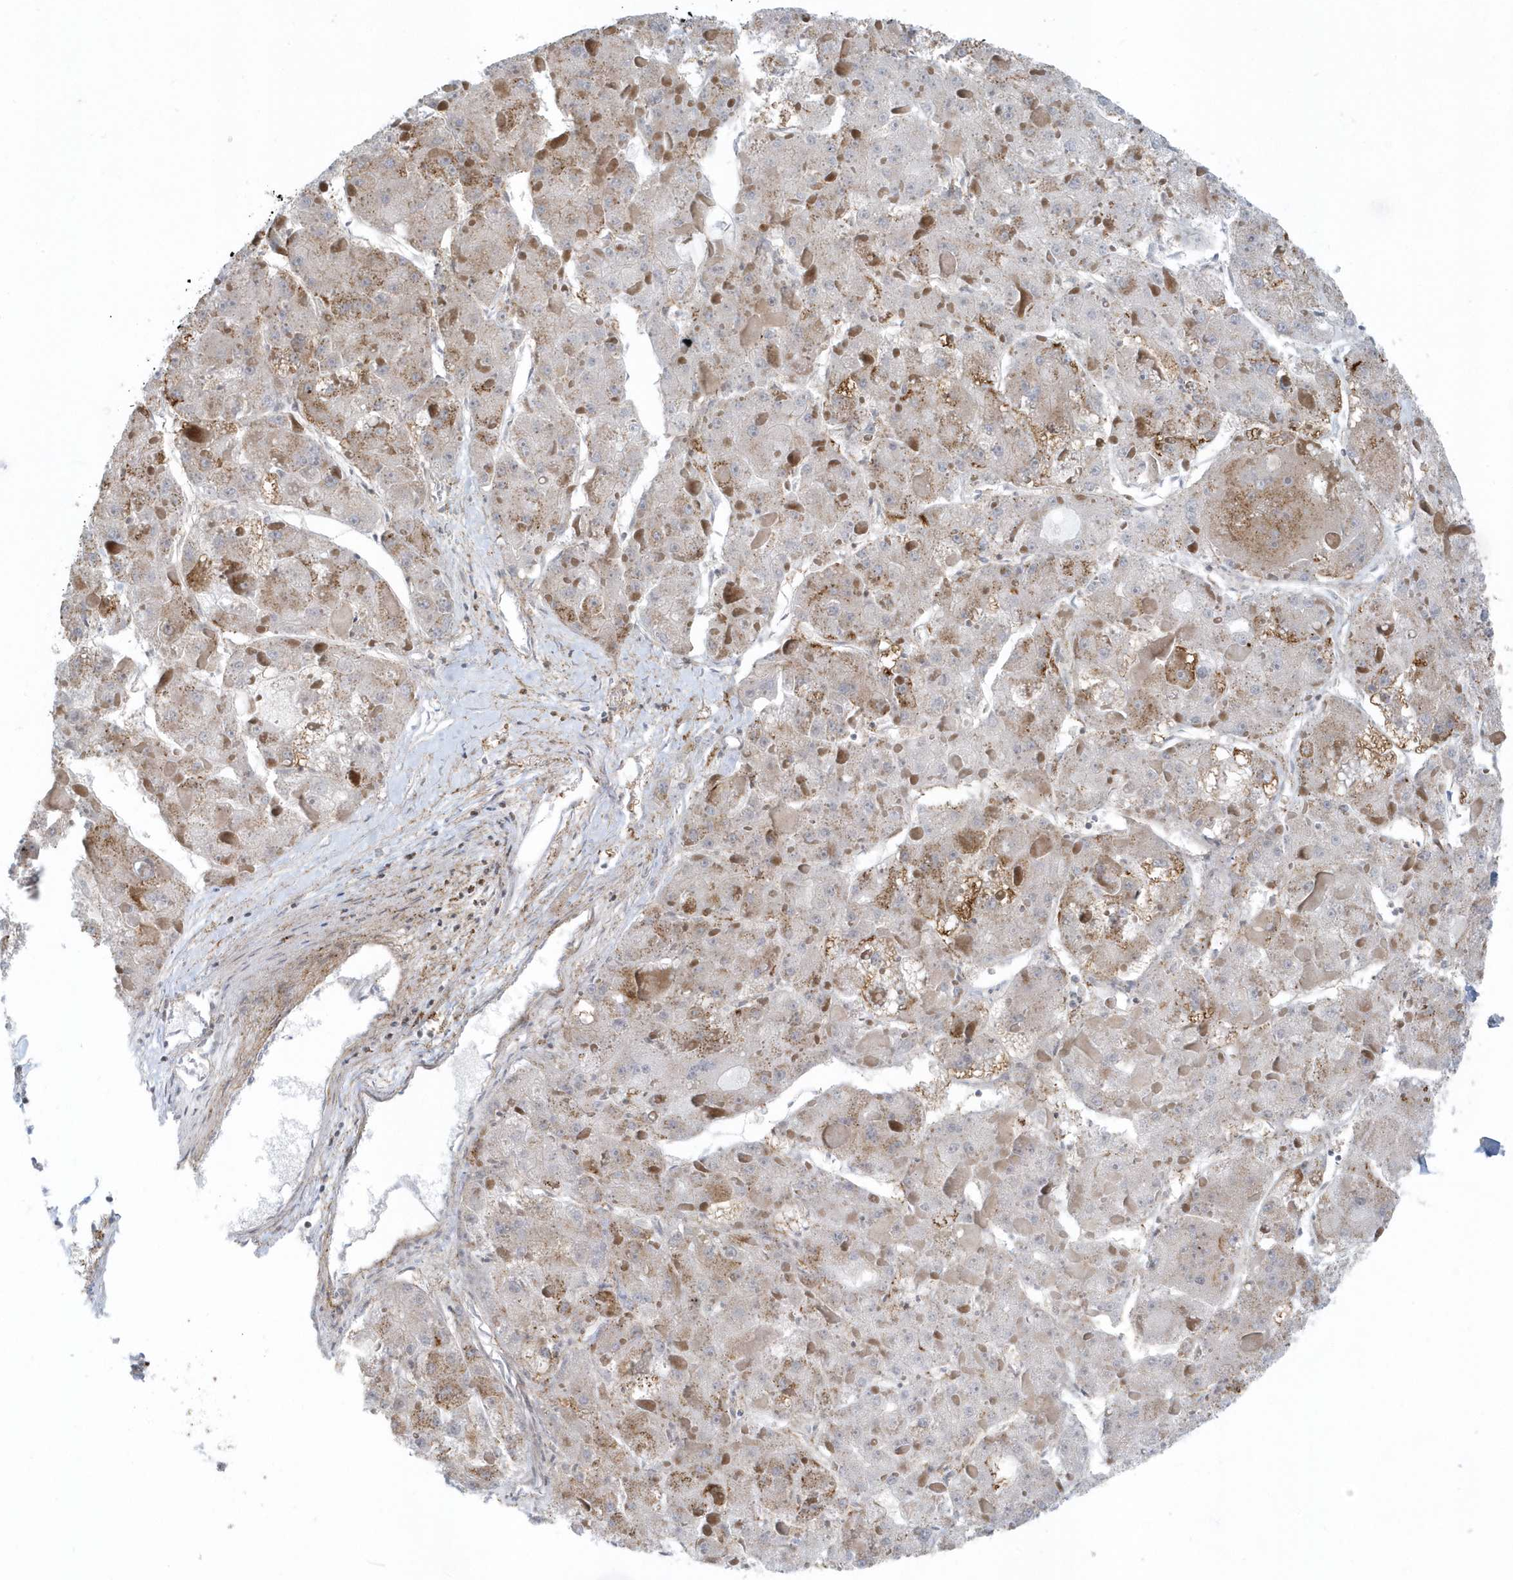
{"staining": {"intensity": "weak", "quantity": "25%-75%", "location": "cytoplasmic/membranous"}, "tissue": "liver cancer", "cell_type": "Tumor cells", "image_type": "cancer", "snomed": [{"axis": "morphology", "description": "Carcinoma, Hepatocellular, NOS"}, {"axis": "topography", "description": "Liver"}], "caption": "The histopathology image reveals staining of liver cancer (hepatocellular carcinoma), revealing weak cytoplasmic/membranous protein expression (brown color) within tumor cells.", "gene": "CACNB2", "patient": {"sex": "female", "age": 73}}